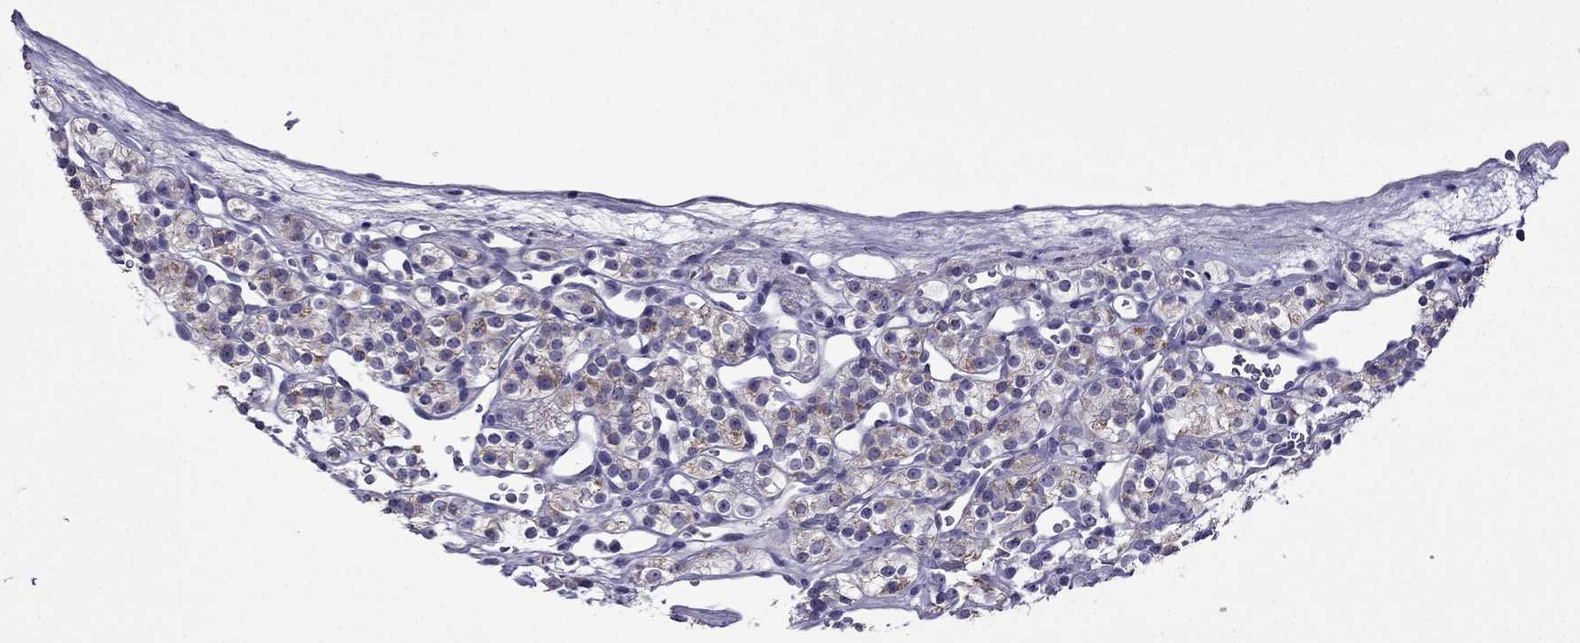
{"staining": {"intensity": "moderate", "quantity": "<25%", "location": "cytoplasmic/membranous"}, "tissue": "renal cancer", "cell_type": "Tumor cells", "image_type": "cancer", "snomed": [{"axis": "morphology", "description": "Adenocarcinoma, NOS"}, {"axis": "topography", "description": "Kidney"}], "caption": "Immunohistochemistry (IHC) image of neoplastic tissue: renal cancer stained using immunohistochemistry (IHC) displays low levels of moderate protein expression localized specifically in the cytoplasmic/membranous of tumor cells, appearing as a cytoplasmic/membranous brown color.", "gene": "SPTBN4", "patient": {"sex": "male", "age": 77}}